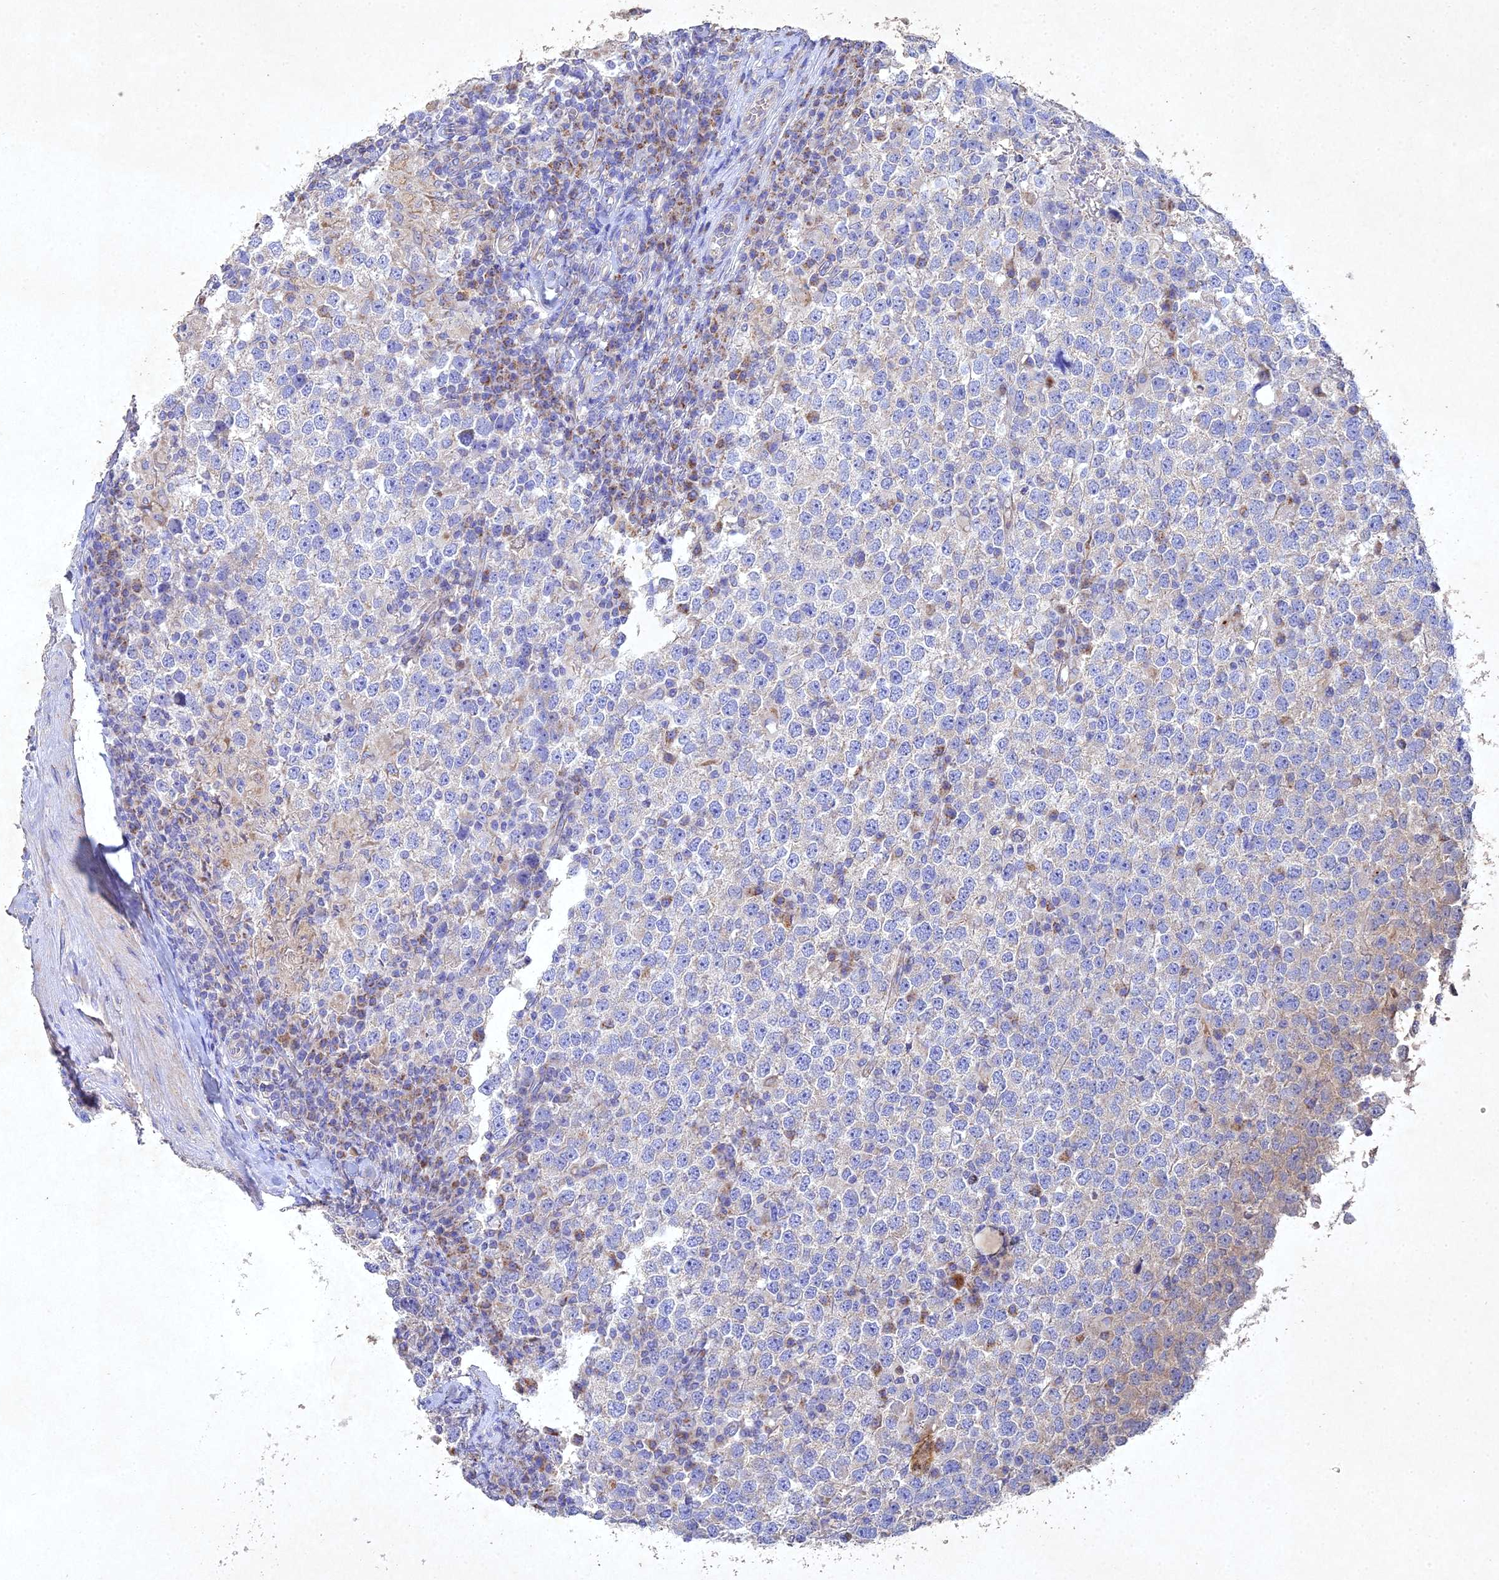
{"staining": {"intensity": "negative", "quantity": "none", "location": "none"}, "tissue": "testis cancer", "cell_type": "Tumor cells", "image_type": "cancer", "snomed": [{"axis": "morphology", "description": "Seminoma, NOS"}, {"axis": "topography", "description": "Testis"}], "caption": "A high-resolution micrograph shows immunohistochemistry (IHC) staining of testis seminoma, which exhibits no significant positivity in tumor cells.", "gene": "NDUFV1", "patient": {"sex": "male", "age": 65}}